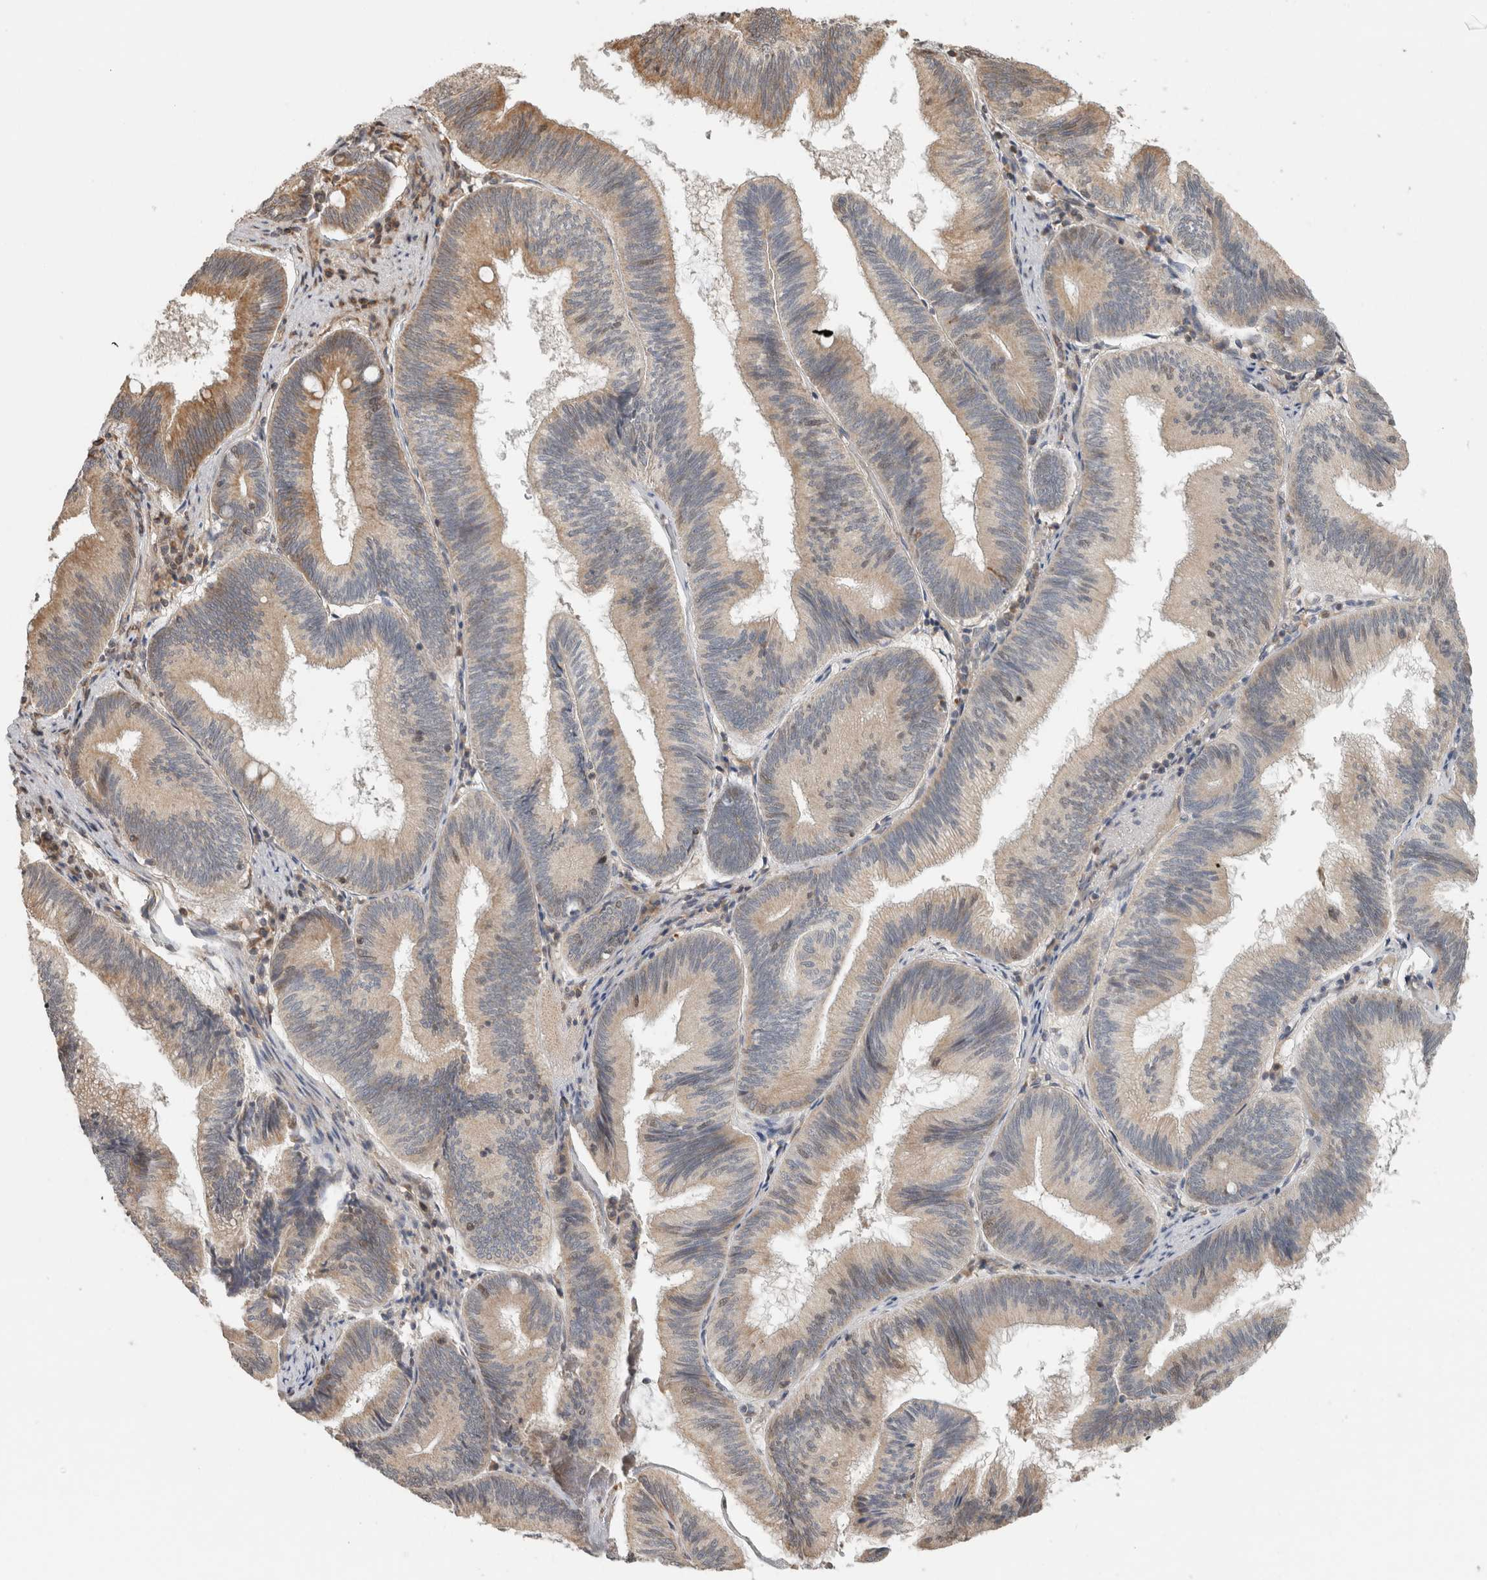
{"staining": {"intensity": "moderate", "quantity": "25%-75%", "location": "cytoplasmic/membranous,nuclear"}, "tissue": "pancreatic cancer", "cell_type": "Tumor cells", "image_type": "cancer", "snomed": [{"axis": "morphology", "description": "Adenocarcinoma, NOS"}, {"axis": "topography", "description": "Pancreas"}], "caption": "Pancreatic adenocarcinoma stained with a protein marker displays moderate staining in tumor cells.", "gene": "GINS4", "patient": {"sex": "male", "age": 82}}